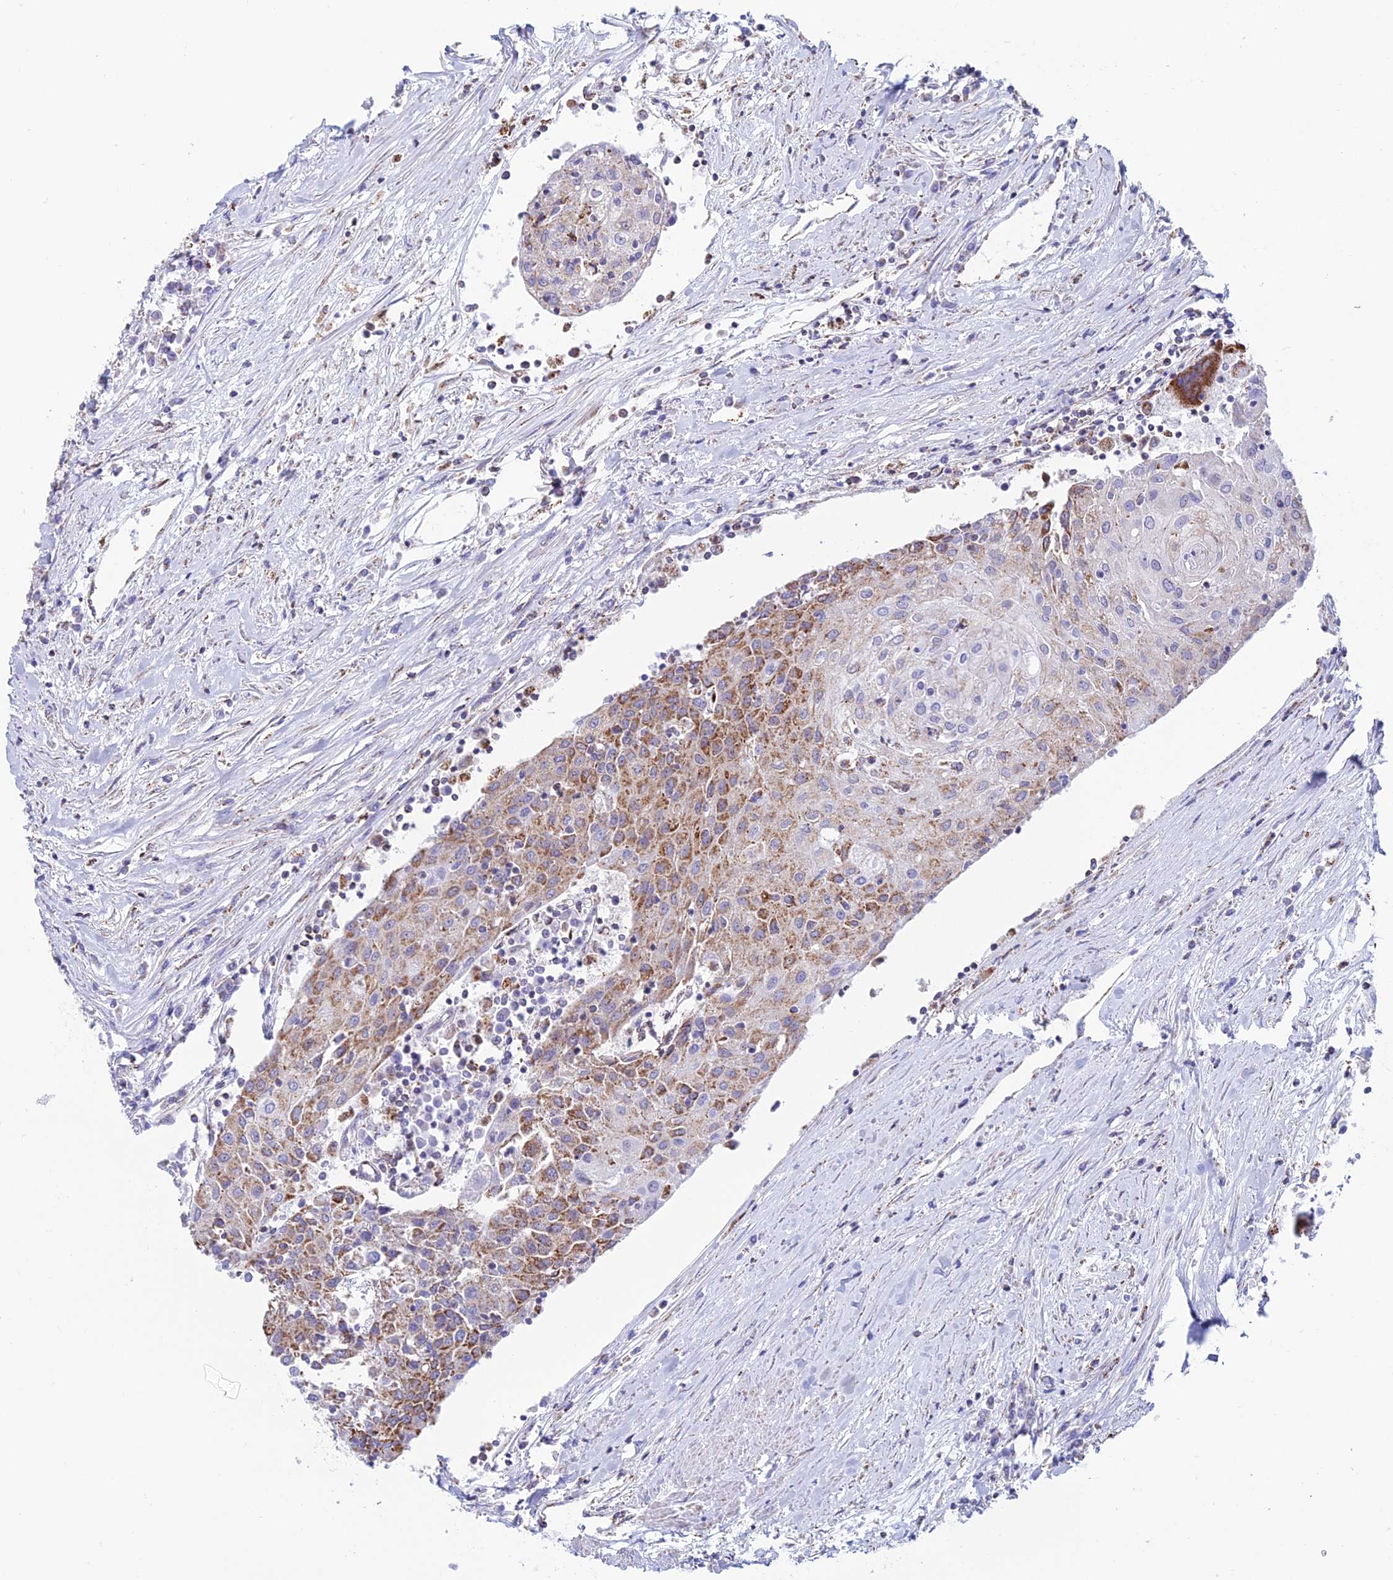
{"staining": {"intensity": "moderate", "quantity": "25%-75%", "location": "cytoplasmic/membranous"}, "tissue": "urothelial cancer", "cell_type": "Tumor cells", "image_type": "cancer", "snomed": [{"axis": "morphology", "description": "Urothelial carcinoma, High grade"}, {"axis": "topography", "description": "Urinary bladder"}], "caption": "Immunohistochemistry of human urothelial cancer shows medium levels of moderate cytoplasmic/membranous positivity in approximately 25%-75% of tumor cells. (DAB IHC with brightfield microscopy, high magnification).", "gene": "ZNG1B", "patient": {"sex": "female", "age": 85}}